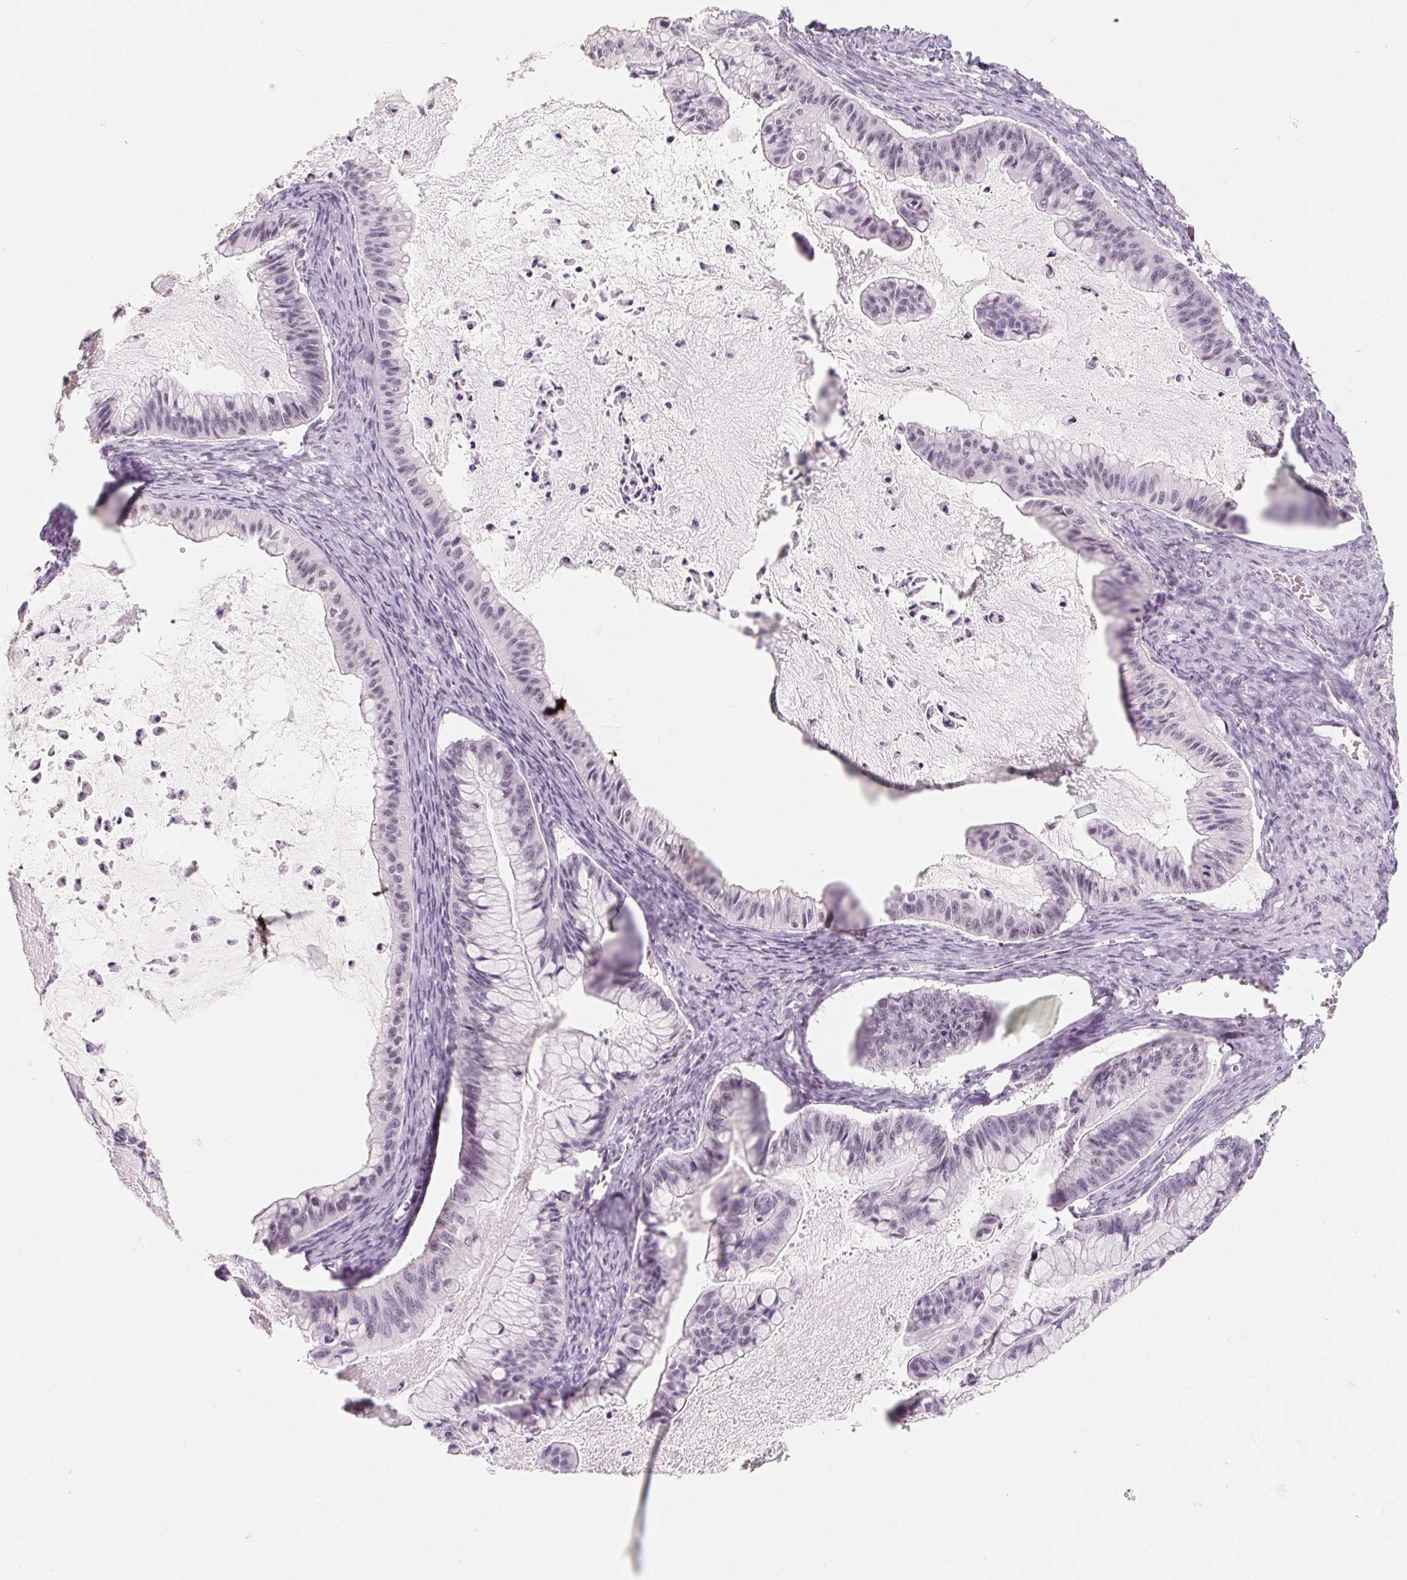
{"staining": {"intensity": "negative", "quantity": "none", "location": "none"}, "tissue": "ovarian cancer", "cell_type": "Tumor cells", "image_type": "cancer", "snomed": [{"axis": "morphology", "description": "Cystadenocarcinoma, mucinous, NOS"}, {"axis": "topography", "description": "Ovary"}], "caption": "The image displays no staining of tumor cells in ovarian cancer (mucinous cystadenocarcinoma).", "gene": "ZIC4", "patient": {"sex": "female", "age": 72}}